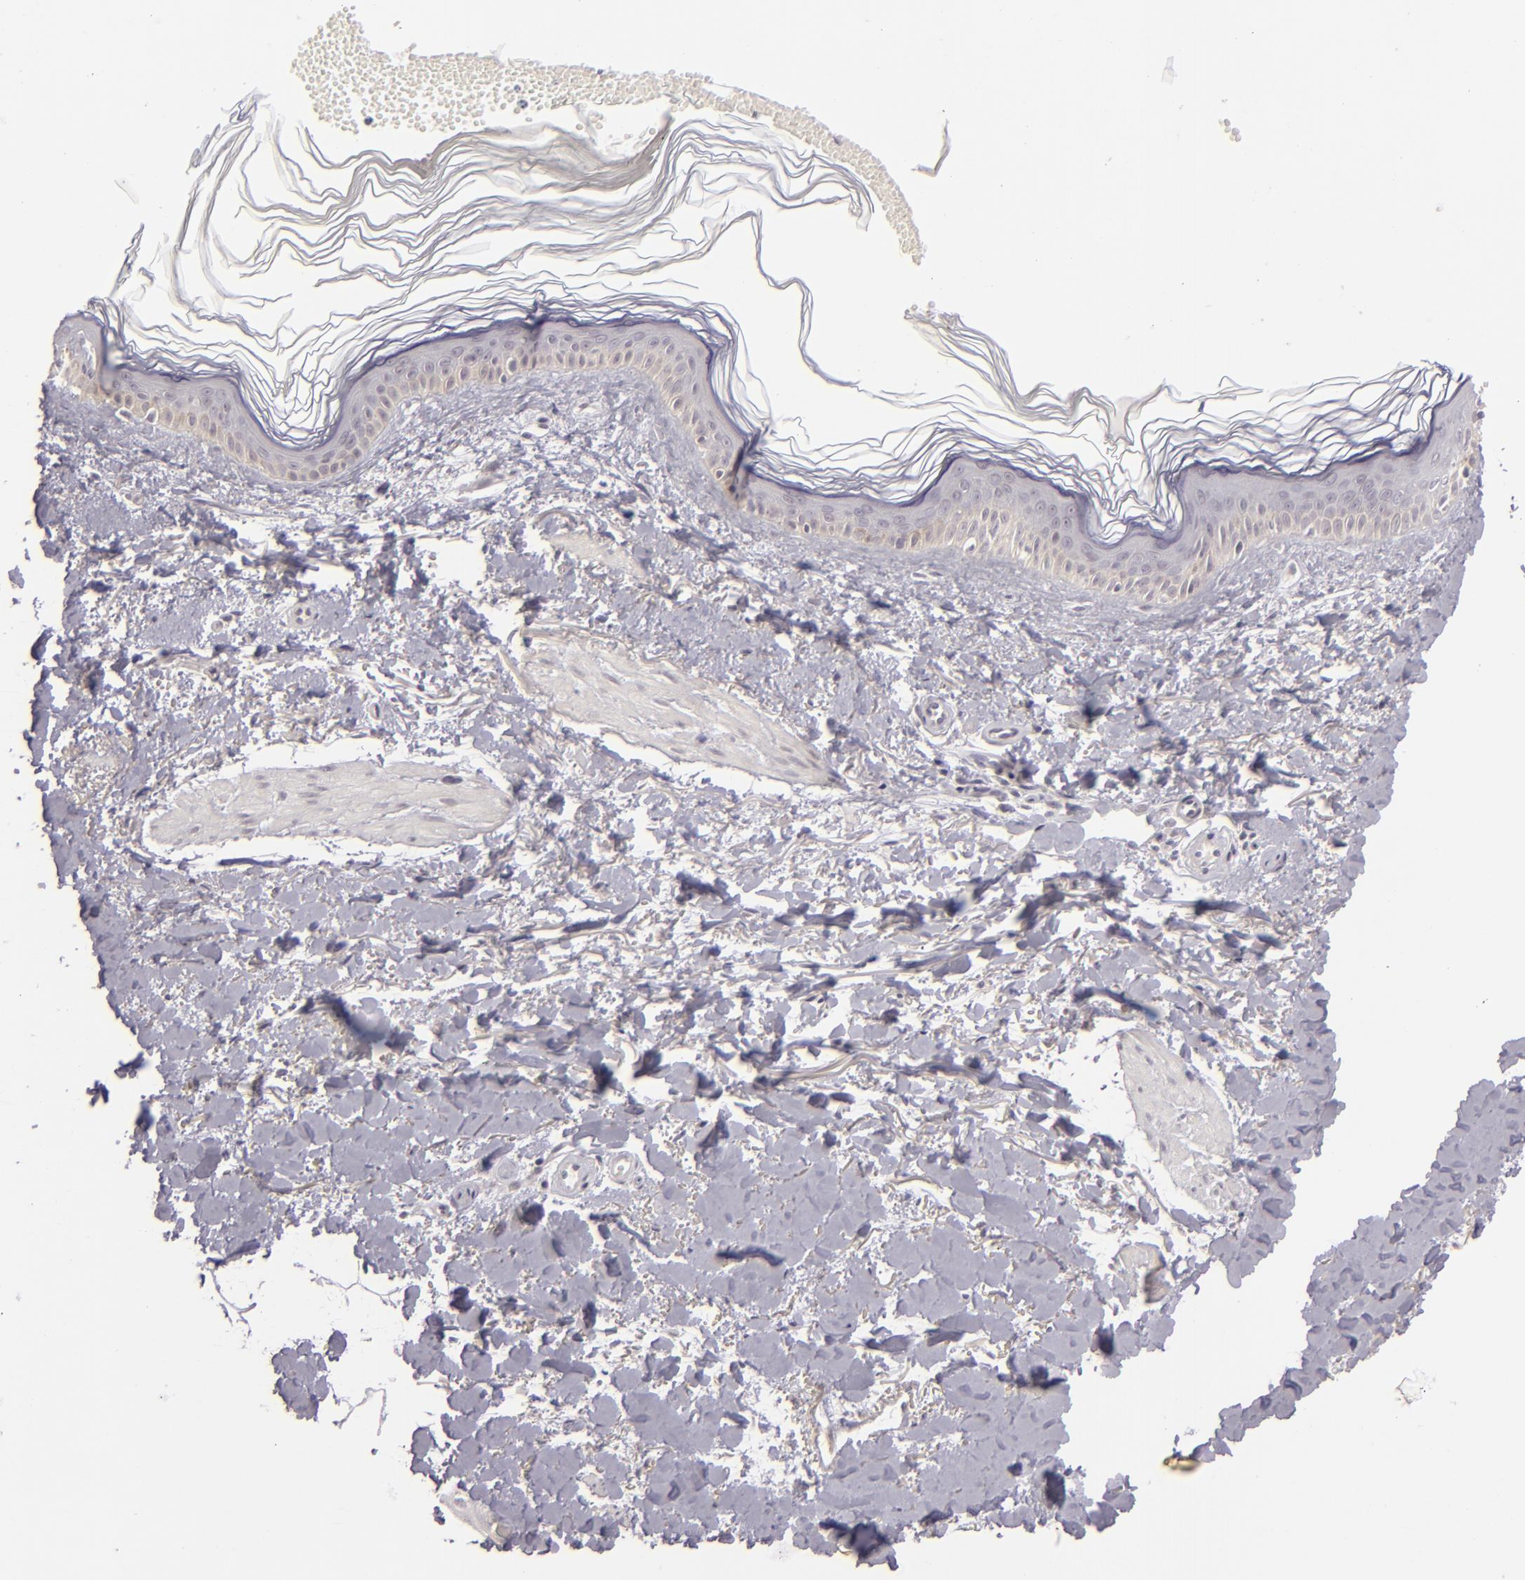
{"staining": {"intensity": "negative", "quantity": "none", "location": "none"}, "tissue": "melanoma", "cell_type": "Tumor cells", "image_type": "cancer", "snomed": [{"axis": "morphology", "description": "Malignant melanoma, NOS"}, {"axis": "topography", "description": "Skin"}], "caption": "Immunohistochemistry histopathology image of neoplastic tissue: malignant melanoma stained with DAB reveals no significant protein expression in tumor cells. (Immunohistochemistry (ihc), brightfield microscopy, high magnification).", "gene": "DLG3", "patient": {"sex": "female", "age": 73}}